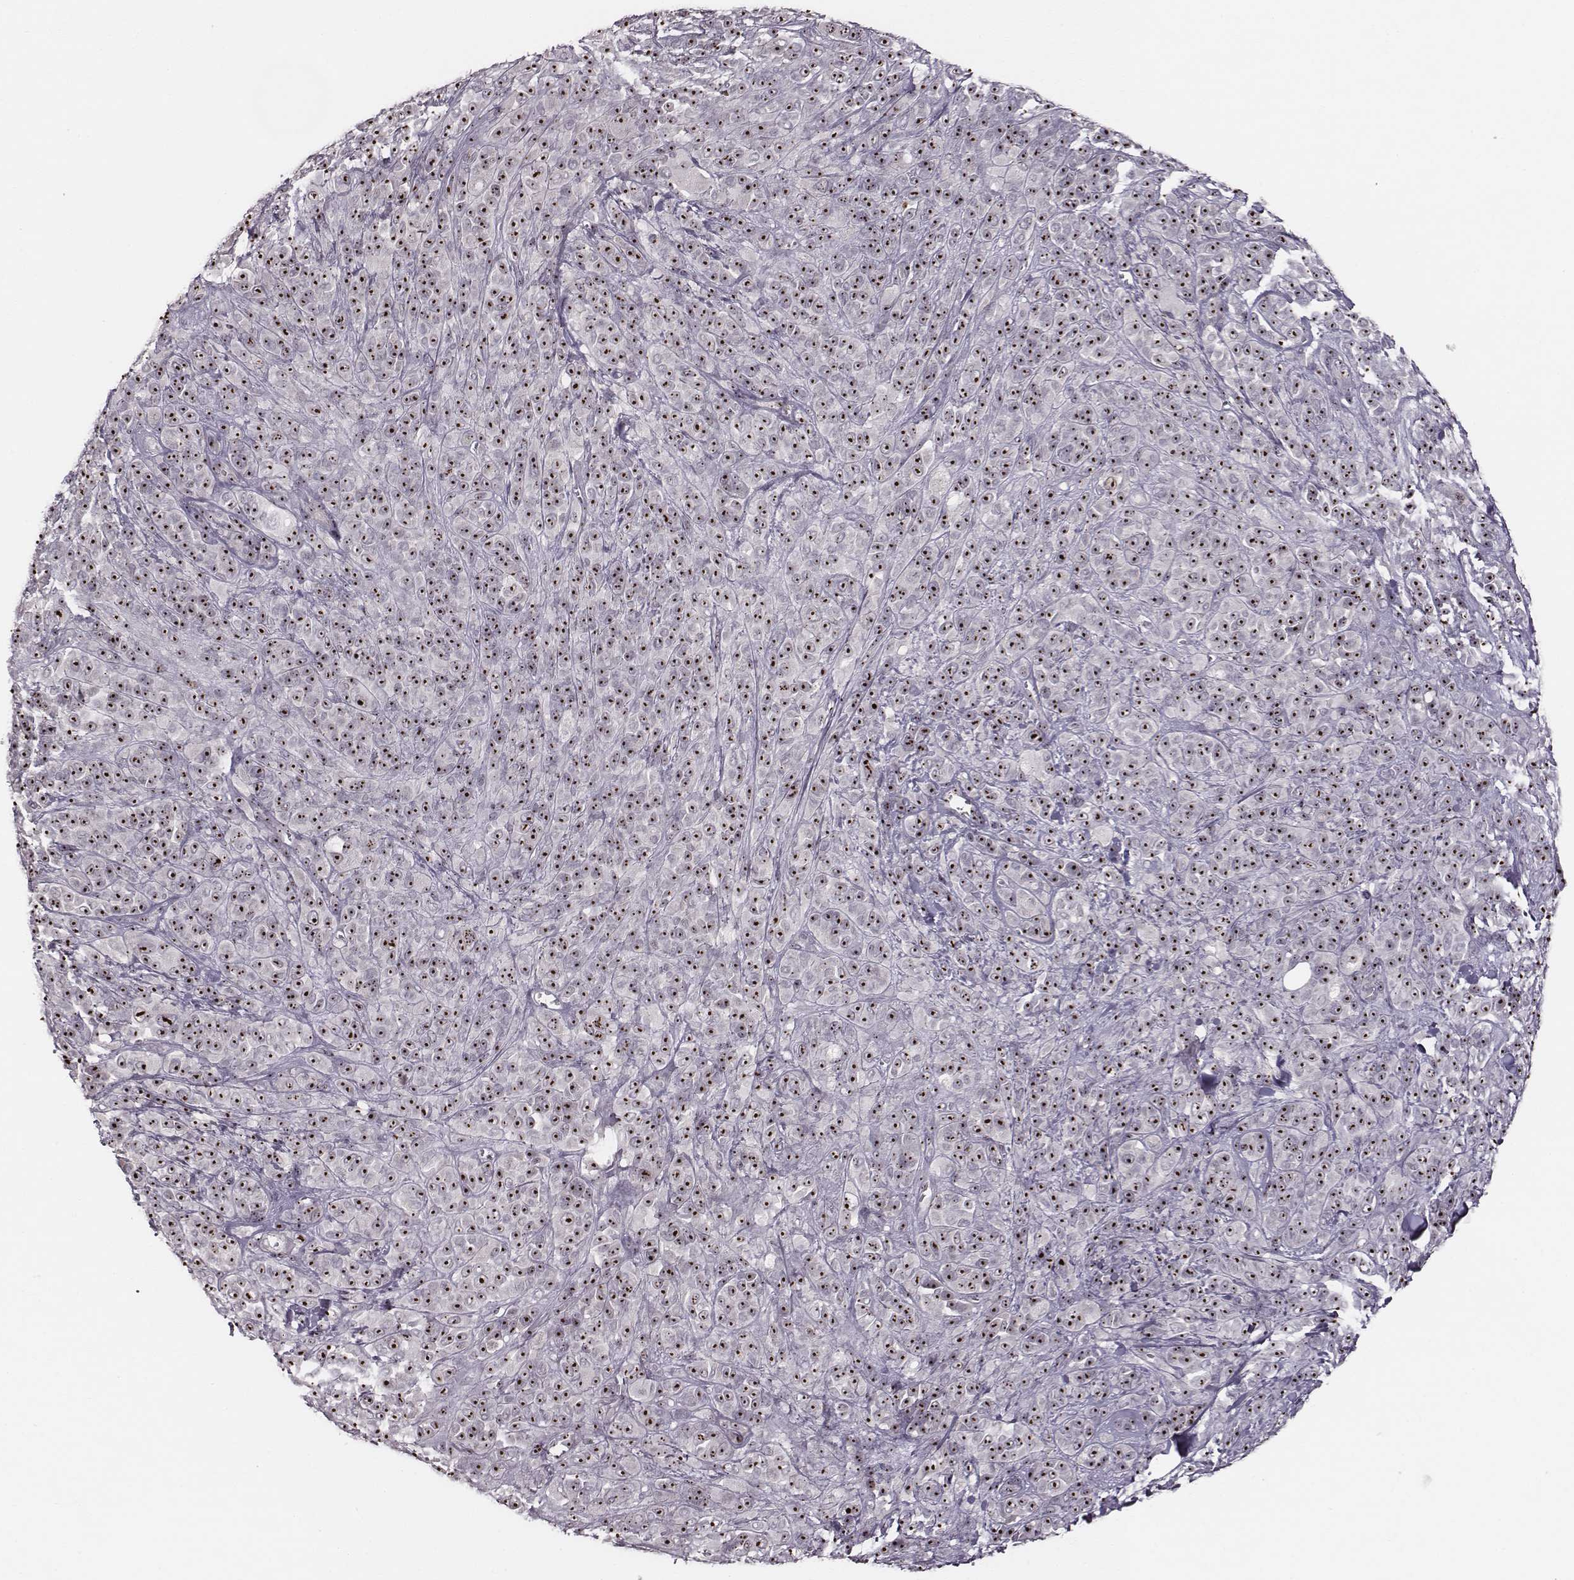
{"staining": {"intensity": "moderate", "quantity": ">75%", "location": "nuclear"}, "tissue": "melanoma", "cell_type": "Tumor cells", "image_type": "cancer", "snomed": [{"axis": "morphology", "description": "Malignant melanoma, NOS"}, {"axis": "topography", "description": "Skin"}], "caption": "Tumor cells reveal moderate nuclear positivity in about >75% of cells in melanoma. (brown staining indicates protein expression, while blue staining denotes nuclei).", "gene": "NOP56", "patient": {"sex": "female", "age": 87}}